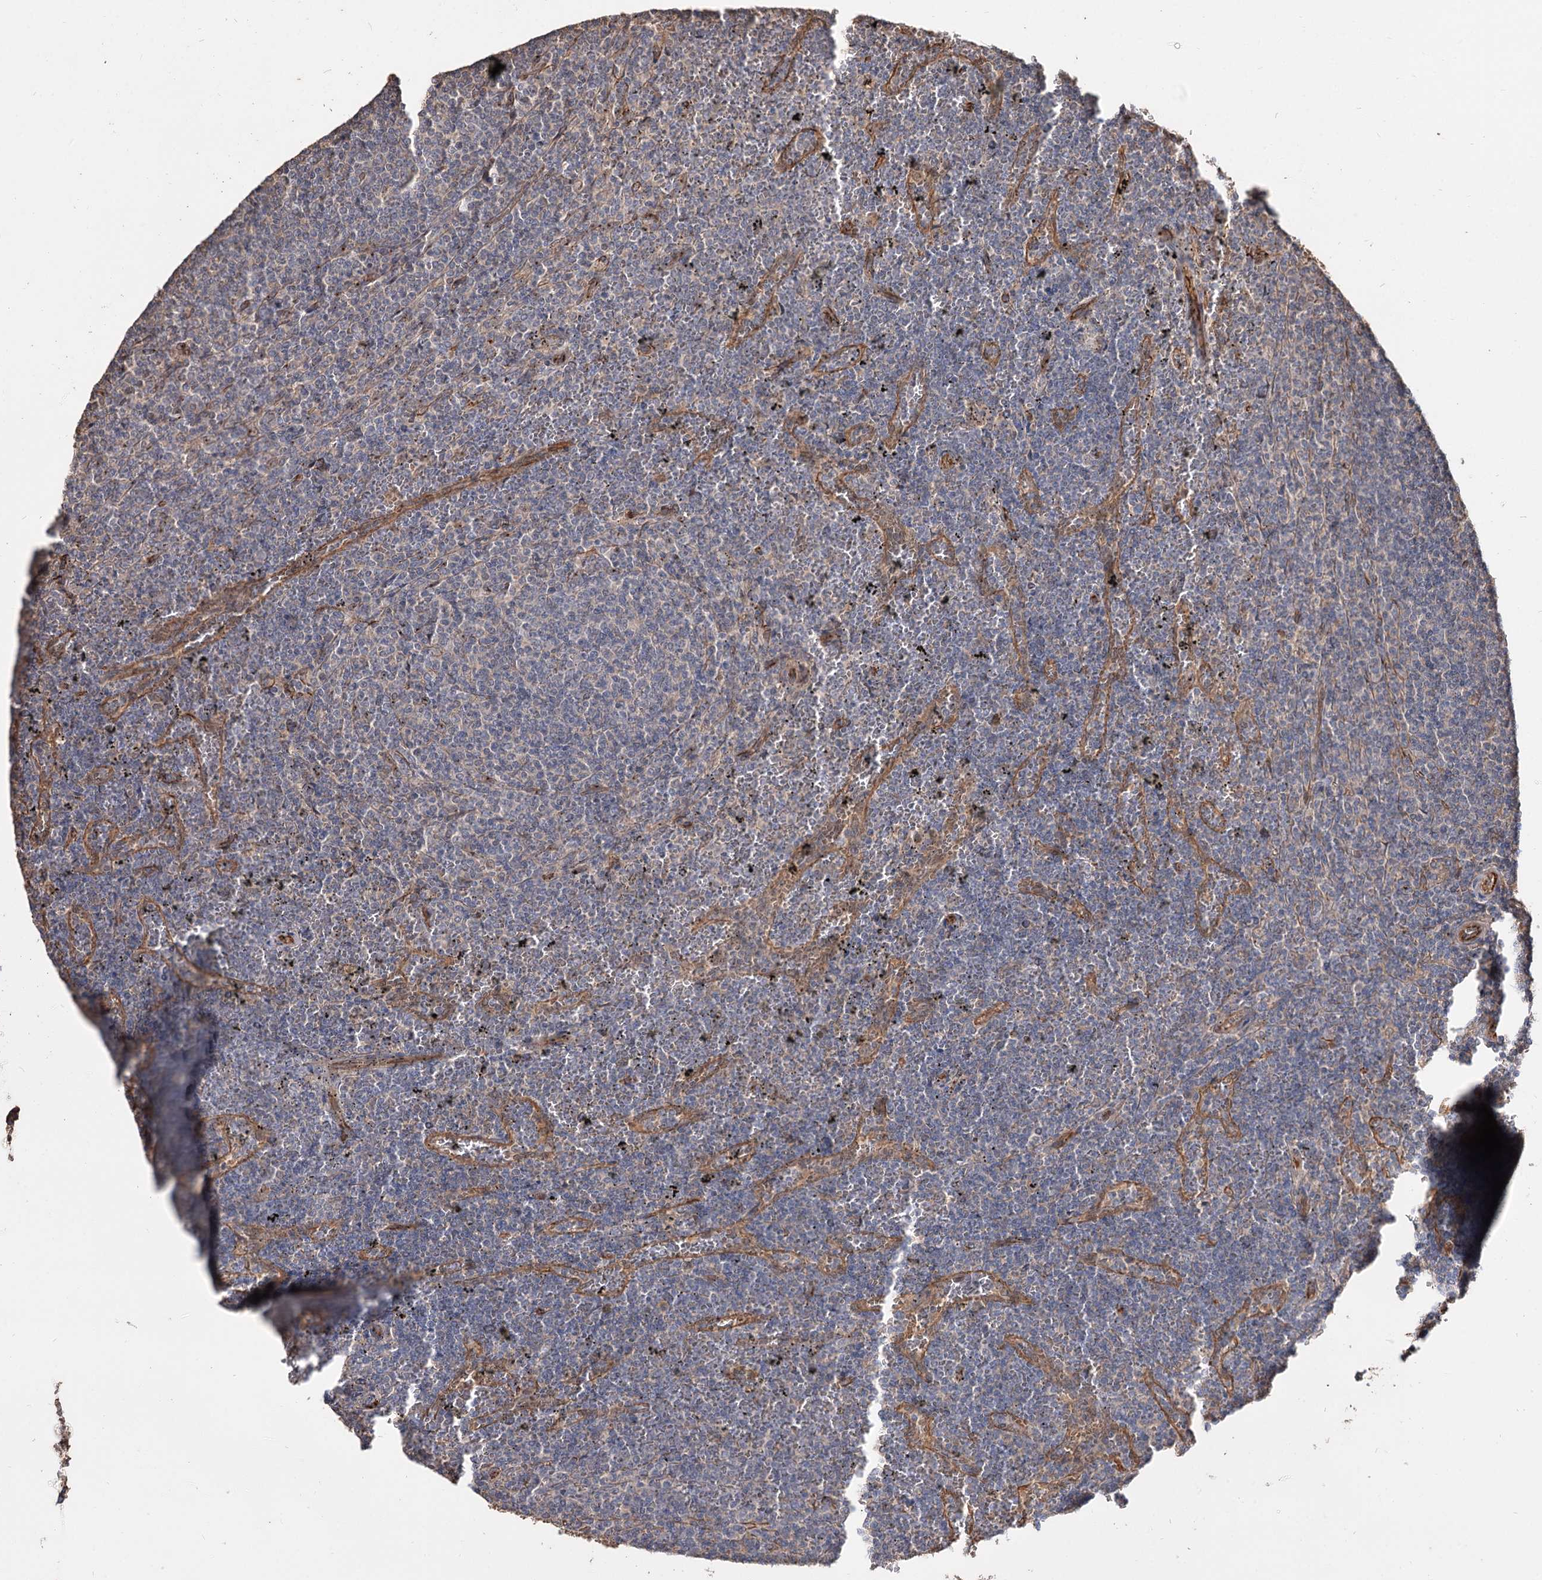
{"staining": {"intensity": "negative", "quantity": "none", "location": "none"}, "tissue": "lymphoma", "cell_type": "Tumor cells", "image_type": "cancer", "snomed": [{"axis": "morphology", "description": "Malignant lymphoma, non-Hodgkin's type, Low grade"}, {"axis": "topography", "description": "Spleen"}], "caption": "Protein analysis of lymphoma reveals no significant staining in tumor cells.", "gene": "SPART", "patient": {"sex": "female", "age": 50}}